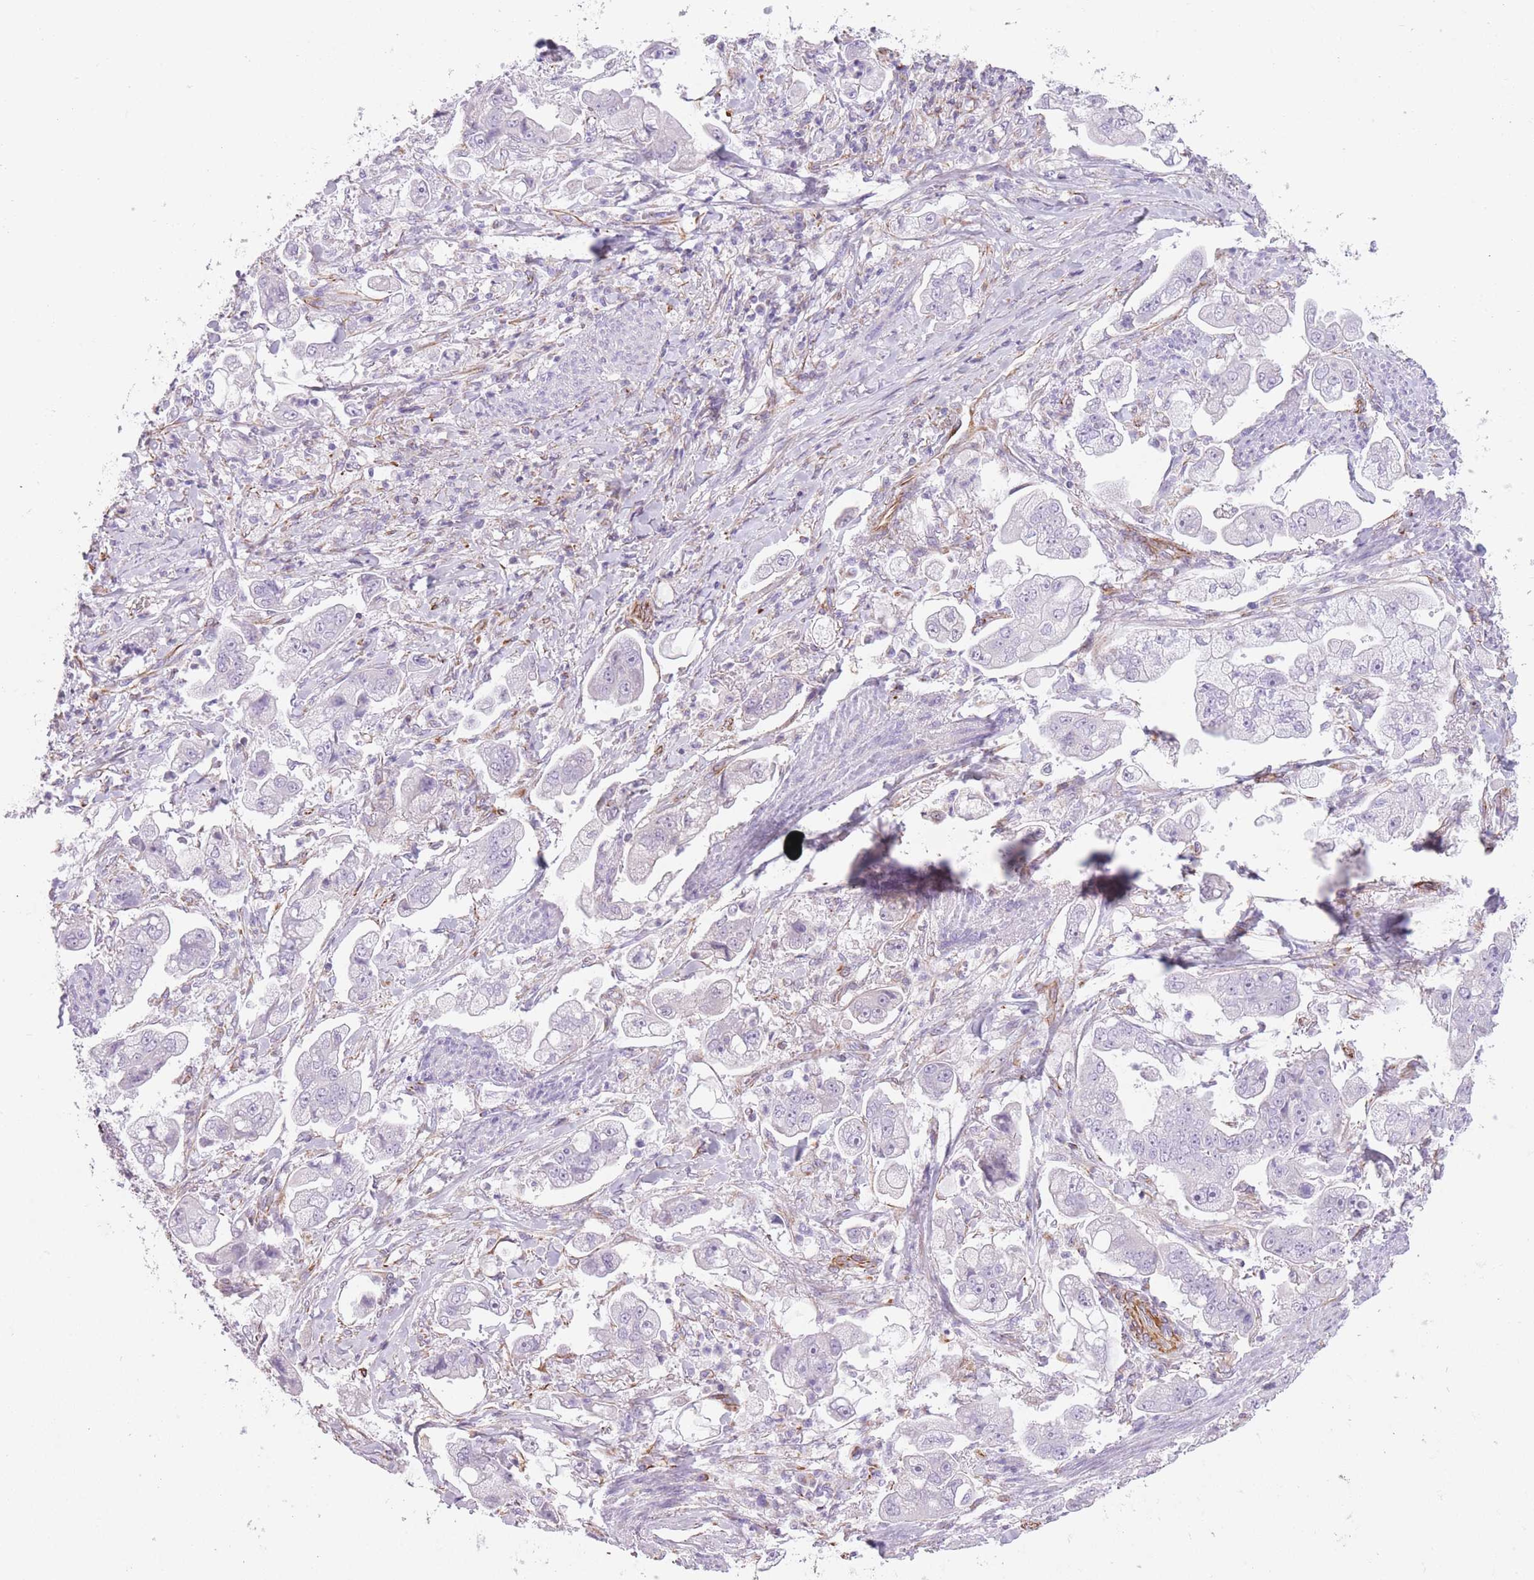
{"staining": {"intensity": "negative", "quantity": "none", "location": "none"}, "tissue": "stomach cancer", "cell_type": "Tumor cells", "image_type": "cancer", "snomed": [{"axis": "morphology", "description": "Adenocarcinoma, NOS"}, {"axis": "topography", "description": "Stomach"}], "caption": "A histopathology image of stomach adenocarcinoma stained for a protein displays no brown staining in tumor cells.", "gene": "PTCD1", "patient": {"sex": "male", "age": 62}}